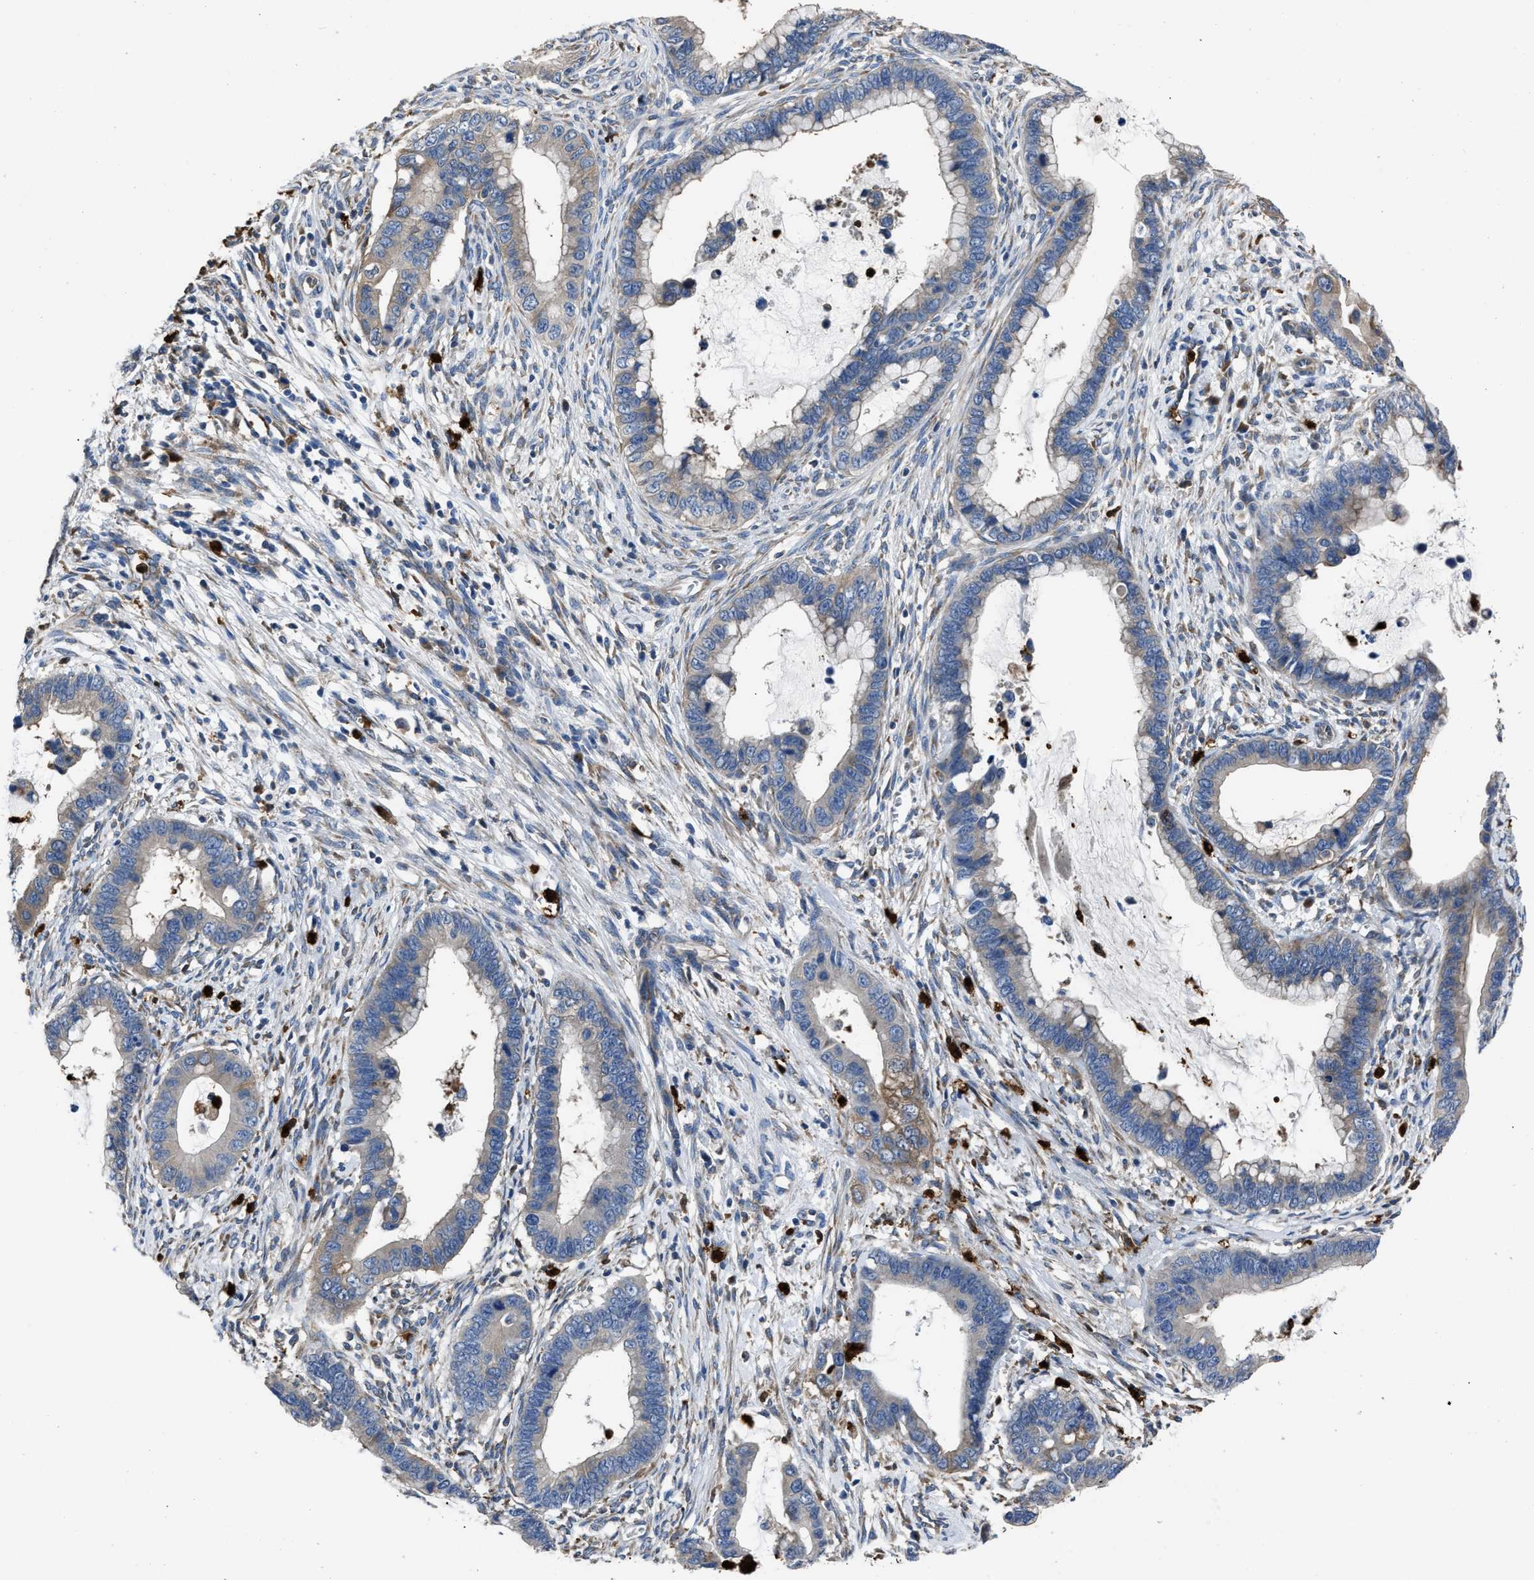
{"staining": {"intensity": "weak", "quantity": "<25%", "location": "cytoplasmic/membranous"}, "tissue": "cervical cancer", "cell_type": "Tumor cells", "image_type": "cancer", "snomed": [{"axis": "morphology", "description": "Adenocarcinoma, NOS"}, {"axis": "topography", "description": "Cervix"}], "caption": "Protein analysis of cervical adenocarcinoma exhibits no significant staining in tumor cells.", "gene": "ANGPT1", "patient": {"sex": "female", "age": 44}}